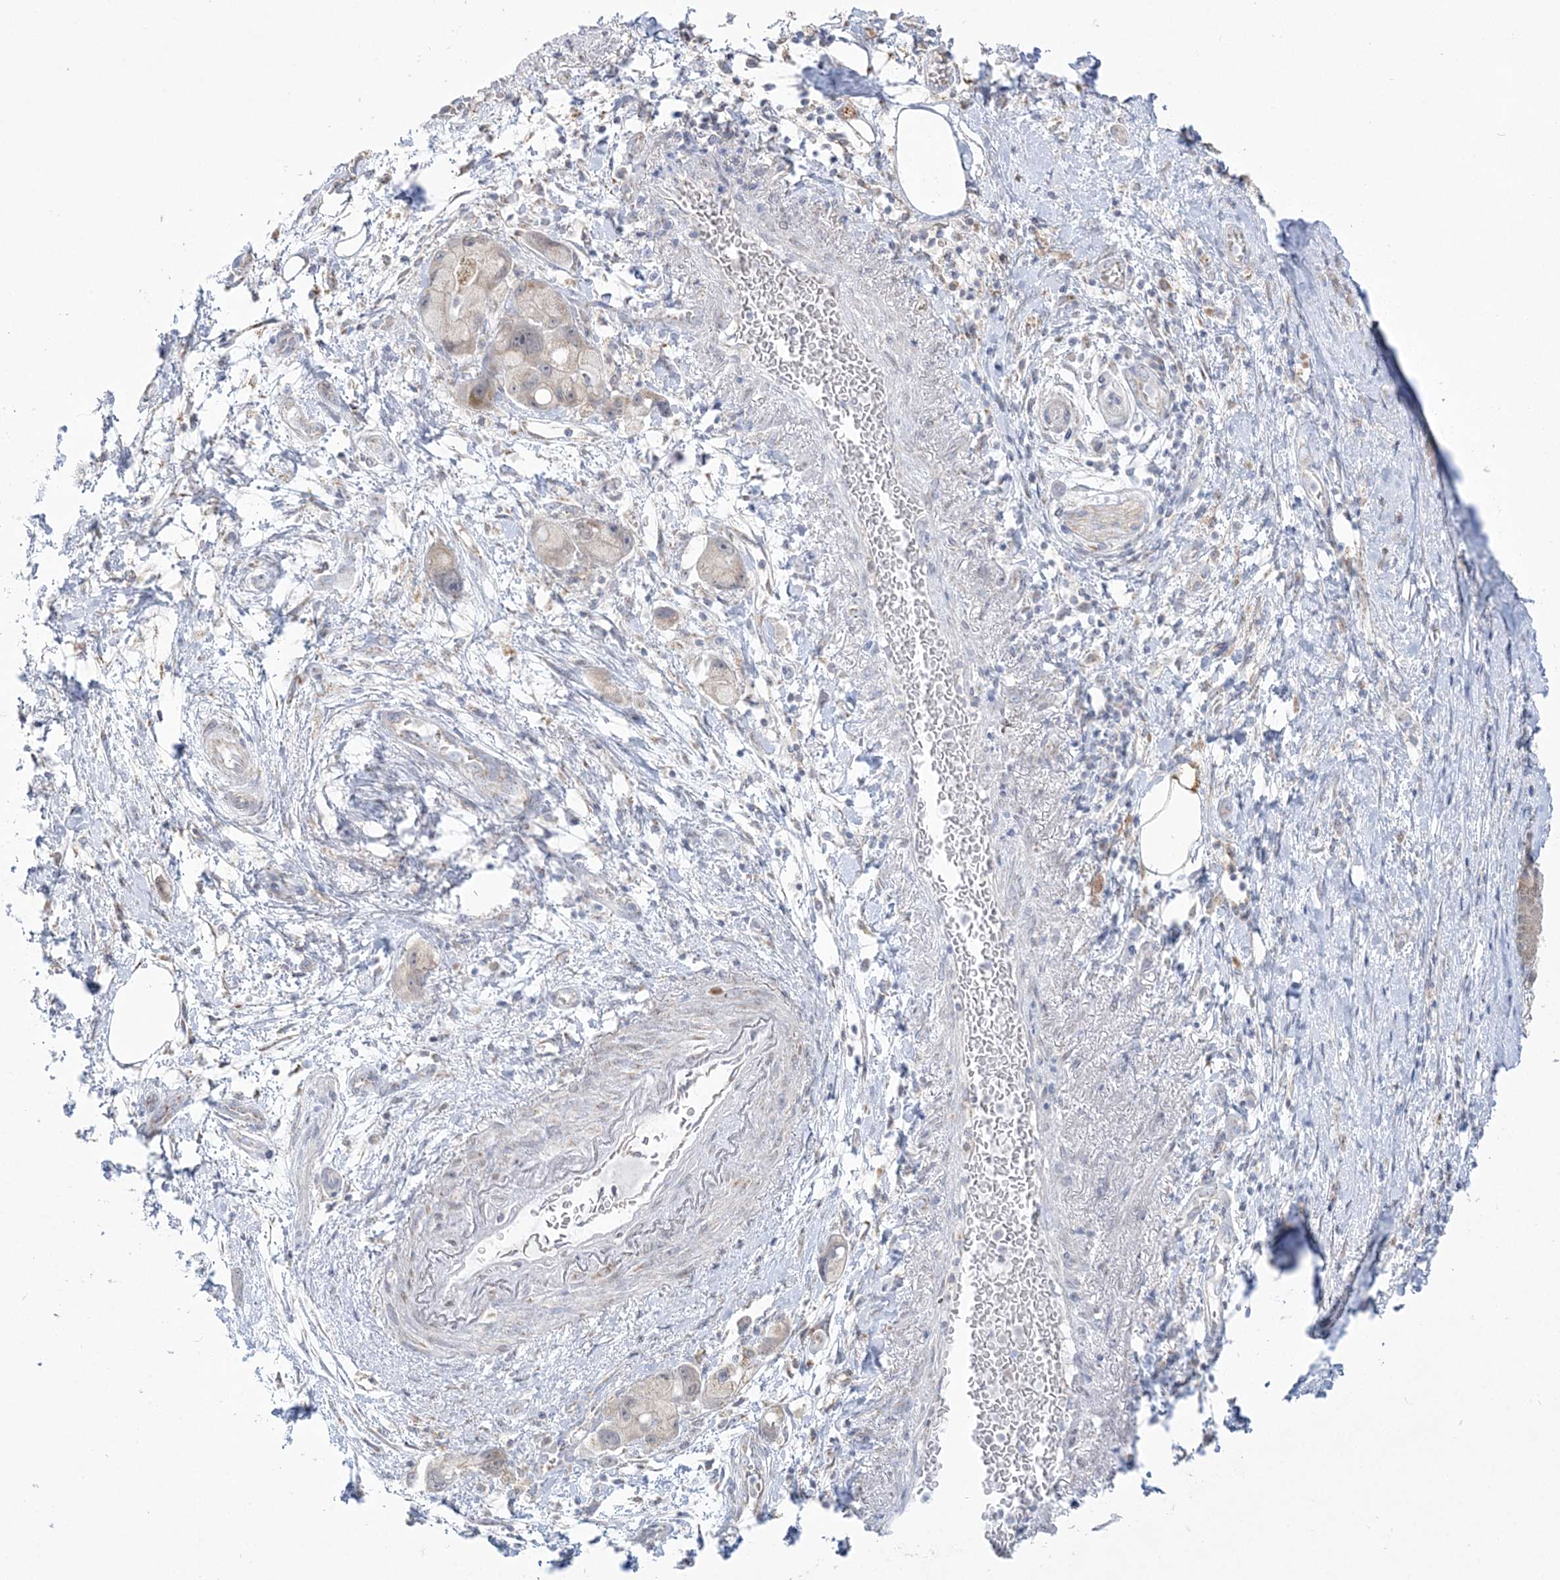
{"staining": {"intensity": "negative", "quantity": "none", "location": "none"}, "tissue": "pancreatic cancer", "cell_type": "Tumor cells", "image_type": "cancer", "snomed": [{"axis": "morphology", "description": "Normal tissue, NOS"}, {"axis": "morphology", "description": "Adenocarcinoma, NOS"}, {"axis": "topography", "description": "Pancreas"}], "caption": "Immunohistochemistry (IHC) of human adenocarcinoma (pancreatic) reveals no expression in tumor cells. (DAB (3,3'-diaminobenzidine) IHC with hematoxylin counter stain).", "gene": "PCBD1", "patient": {"sex": "female", "age": 68}}